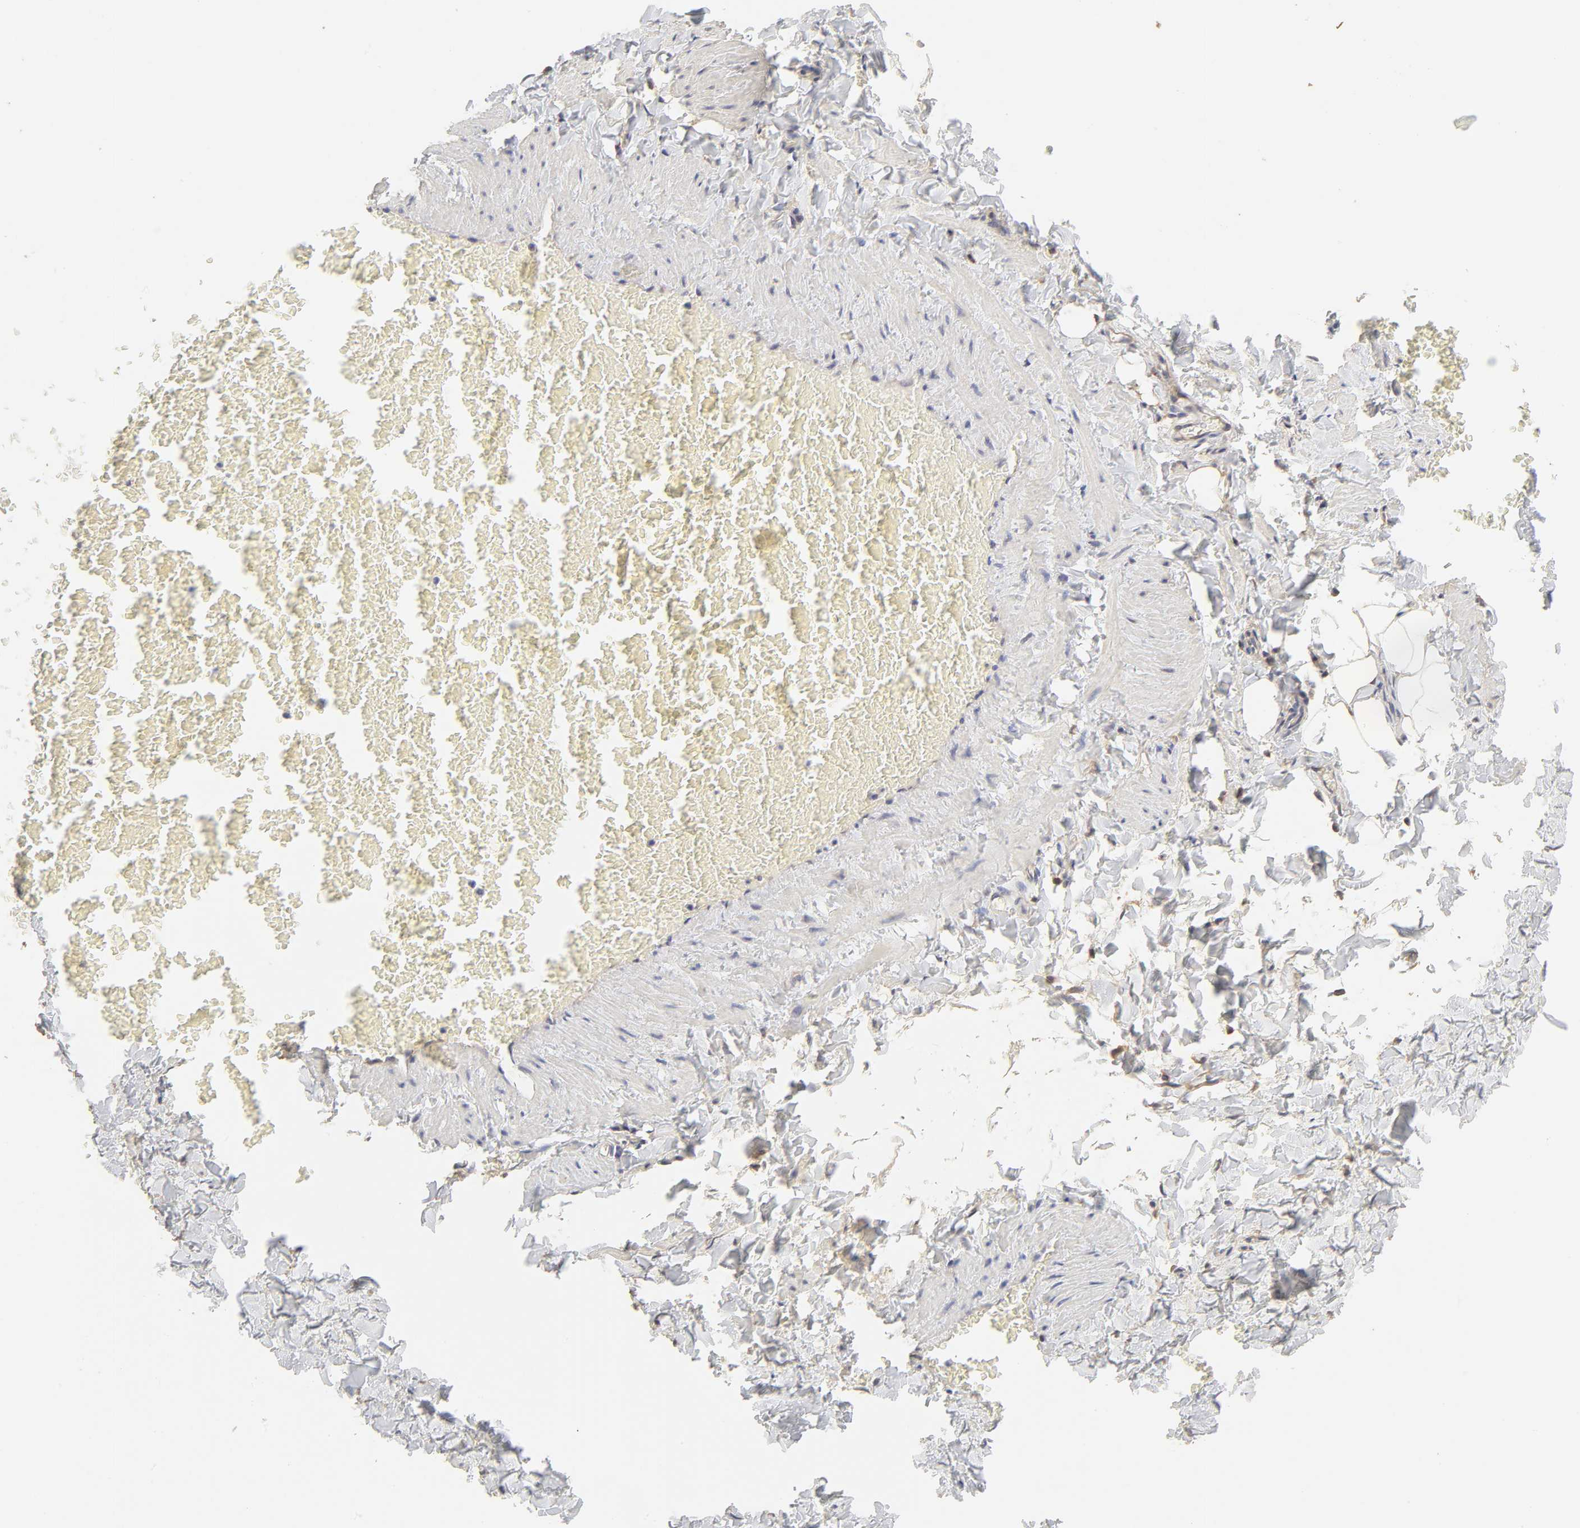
{"staining": {"intensity": "moderate", "quantity": ">75%", "location": "cytoplasmic/membranous"}, "tissue": "adipose tissue", "cell_type": "Adipocytes", "image_type": "normal", "snomed": [{"axis": "morphology", "description": "Normal tissue, NOS"}, {"axis": "topography", "description": "Vascular tissue"}], "caption": "This photomicrograph displays normal adipose tissue stained with immunohistochemistry (IHC) to label a protein in brown. The cytoplasmic/membranous of adipocytes show moderate positivity for the protein. Nuclei are counter-stained blue.", "gene": "AP1G2", "patient": {"sex": "male", "age": 41}}